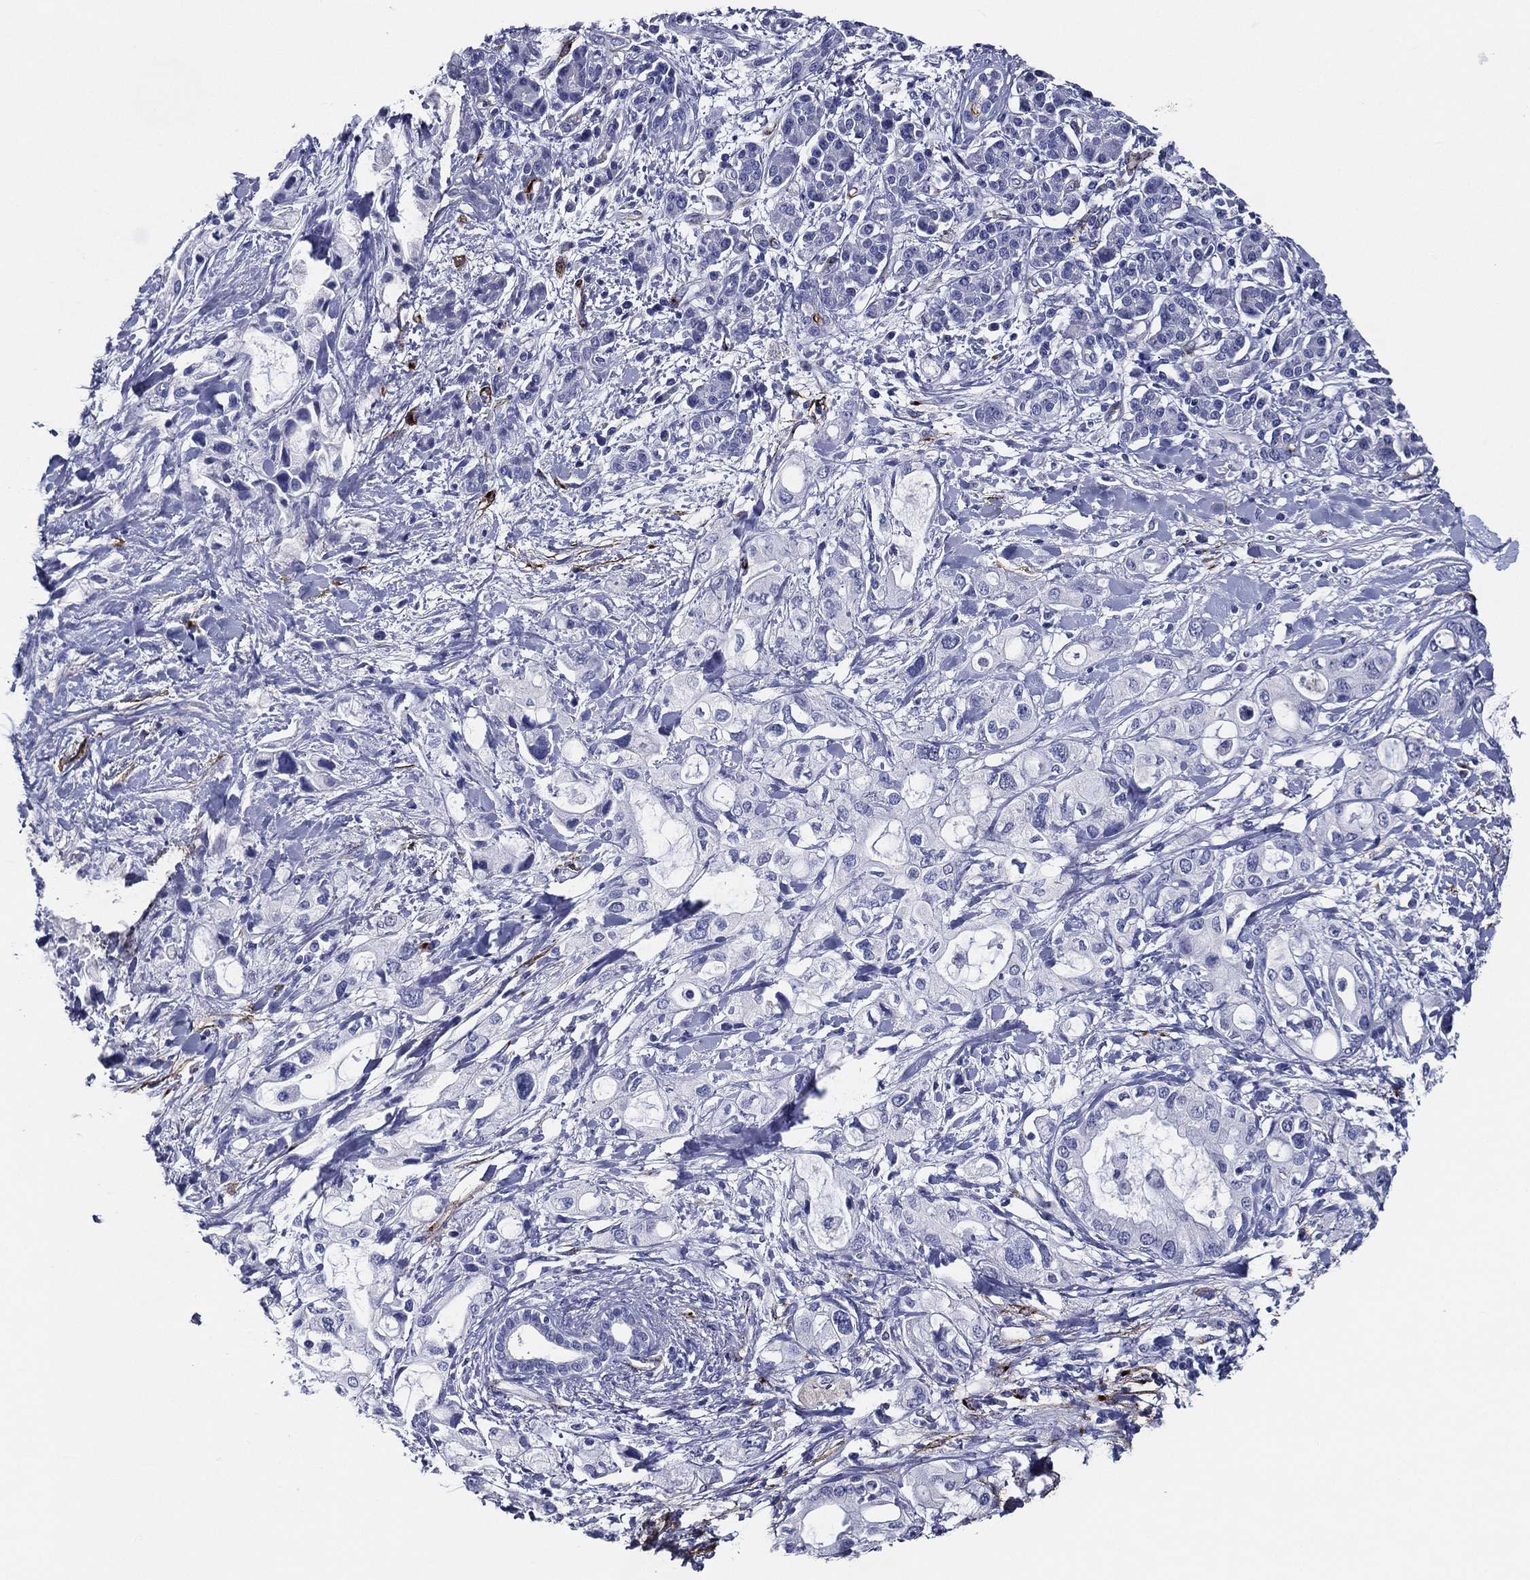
{"staining": {"intensity": "negative", "quantity": "none", "location": "none"}, "tissue": "pancreatic cancer", "cell_type": "Tumor cells", "image_type": "cancer", "snomed": [{"axis": "morphology", "description": "Adenocarcinoma, NOS"}, {"axis": "topography", "description": "Pancreas"}], "caption": "There is no significant positivity in tumor cells of pancreatic adenocarcinoma.", "gene": "ACE2", "patient": {"sex": "female", "age": 56}}